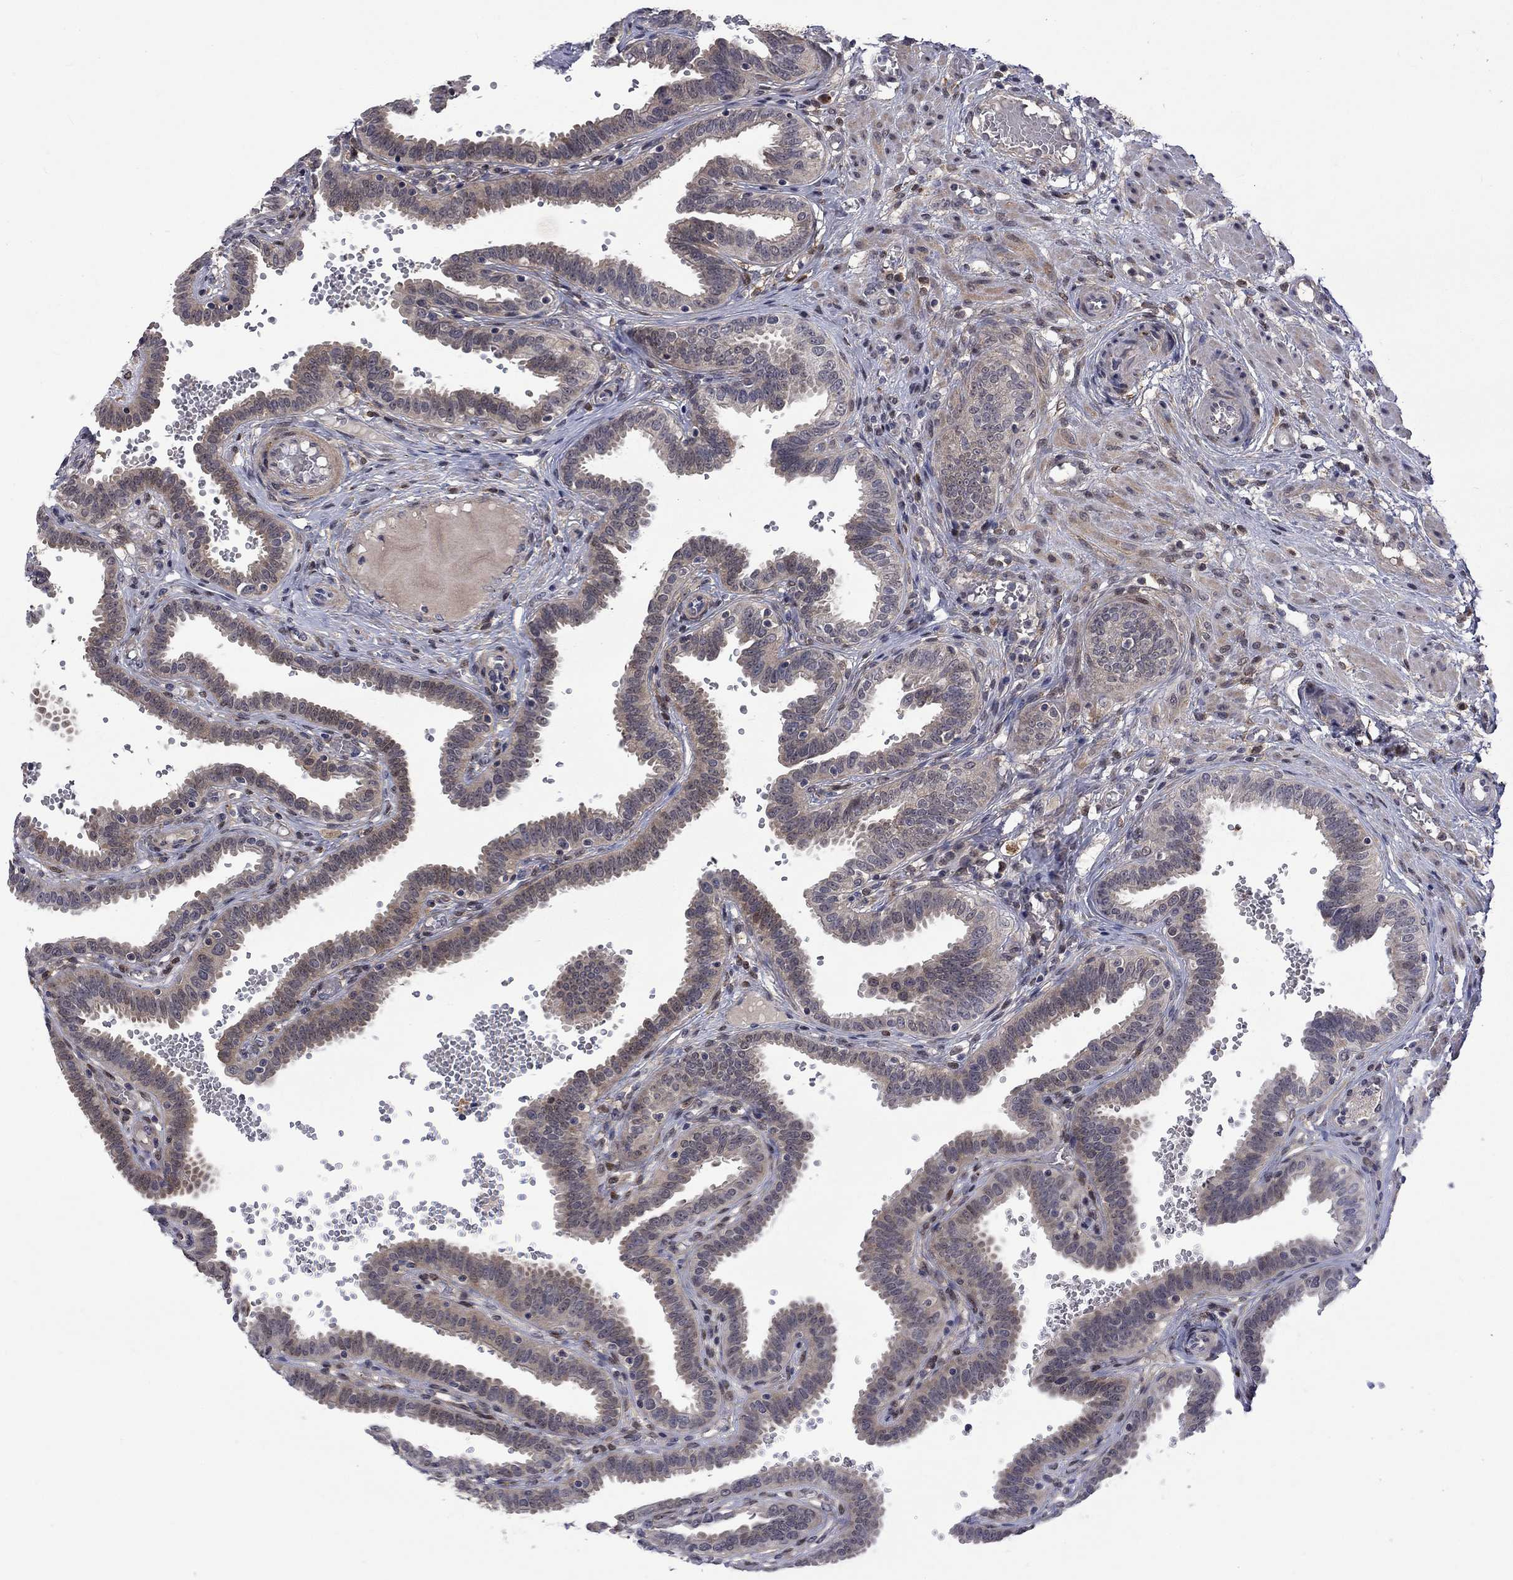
{"staining": {"intensity": "negative", "quantity": "none", "location": "none"}, "tissue": "fallopian tube", "cell_type": "Glandular cells", "image_type": "normal", "snomed": [{"axis": "morphology", "description": "Normal tissue, NOS"}, {"axis": "topography", "description": "Fallopian tube"}], "caption": "An immunohistochemistry histopathology image of unremarkable fallopian tube is shown. There is no staining in glandular cells of fallopian tube.", "gene": "CBR1", "patient": {"sex": "female", "age": 37}}